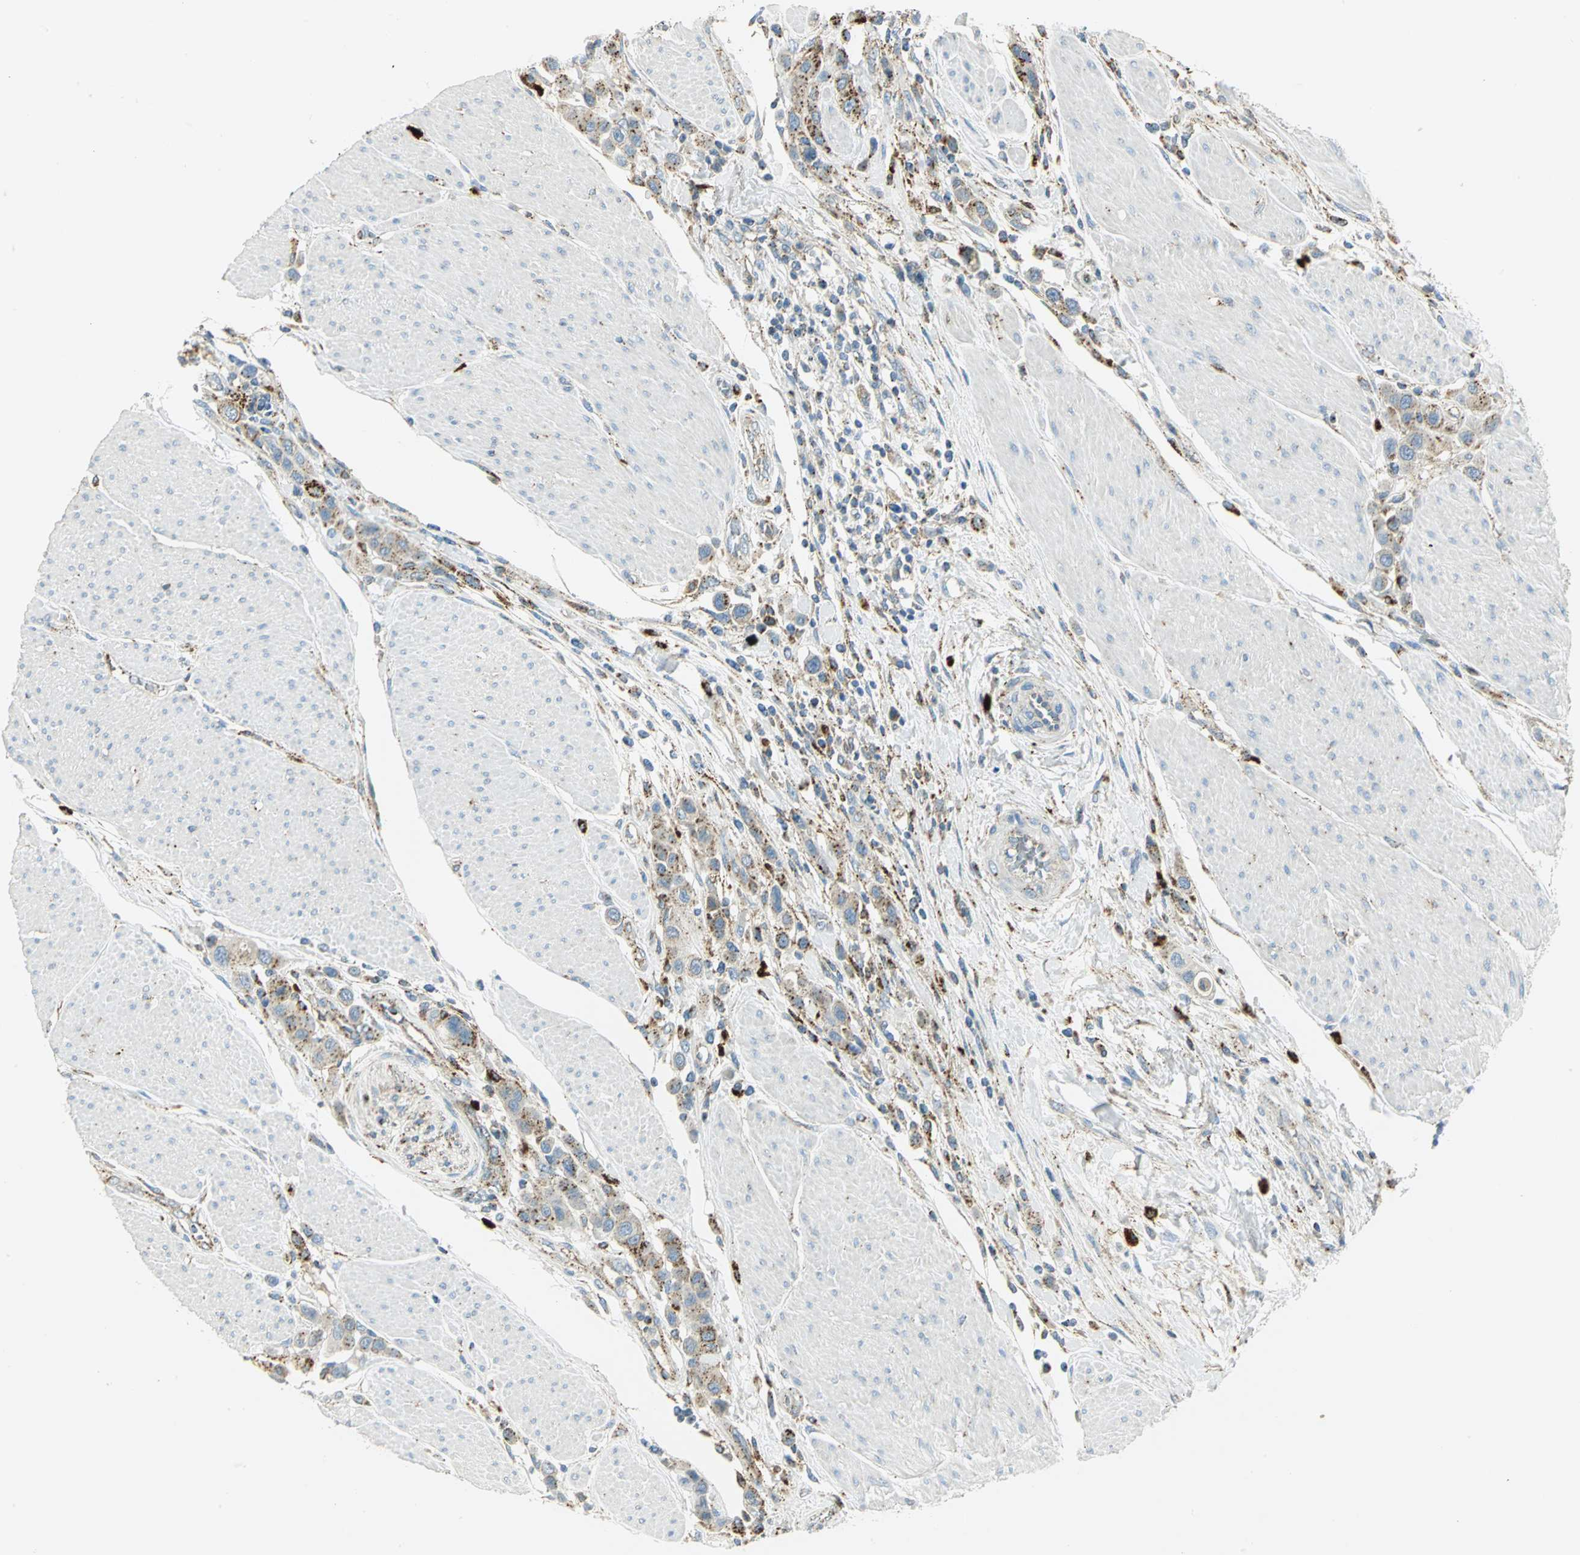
{"staining": {"intensity": "weak", "quantity": ">75%", "location": "cytoplasmic/membranous"}, "tissue": "urothelial cancer", "cell_type": "Tumor cells", "image_type": "cancer", "snomed": [{"axis": "morphology", "description": "Urothelial carcinoma, High grade"}, {"axis": "topography", "description": "Urinary bladder"}], "caption": "Weak cytoplasmic/membranous protein positivity is present in approximately >75% of tumor cells in high-grade urothelial carcinoma.", "gene": "ARSA", "patient": {"sex": "male", "age": 50}}